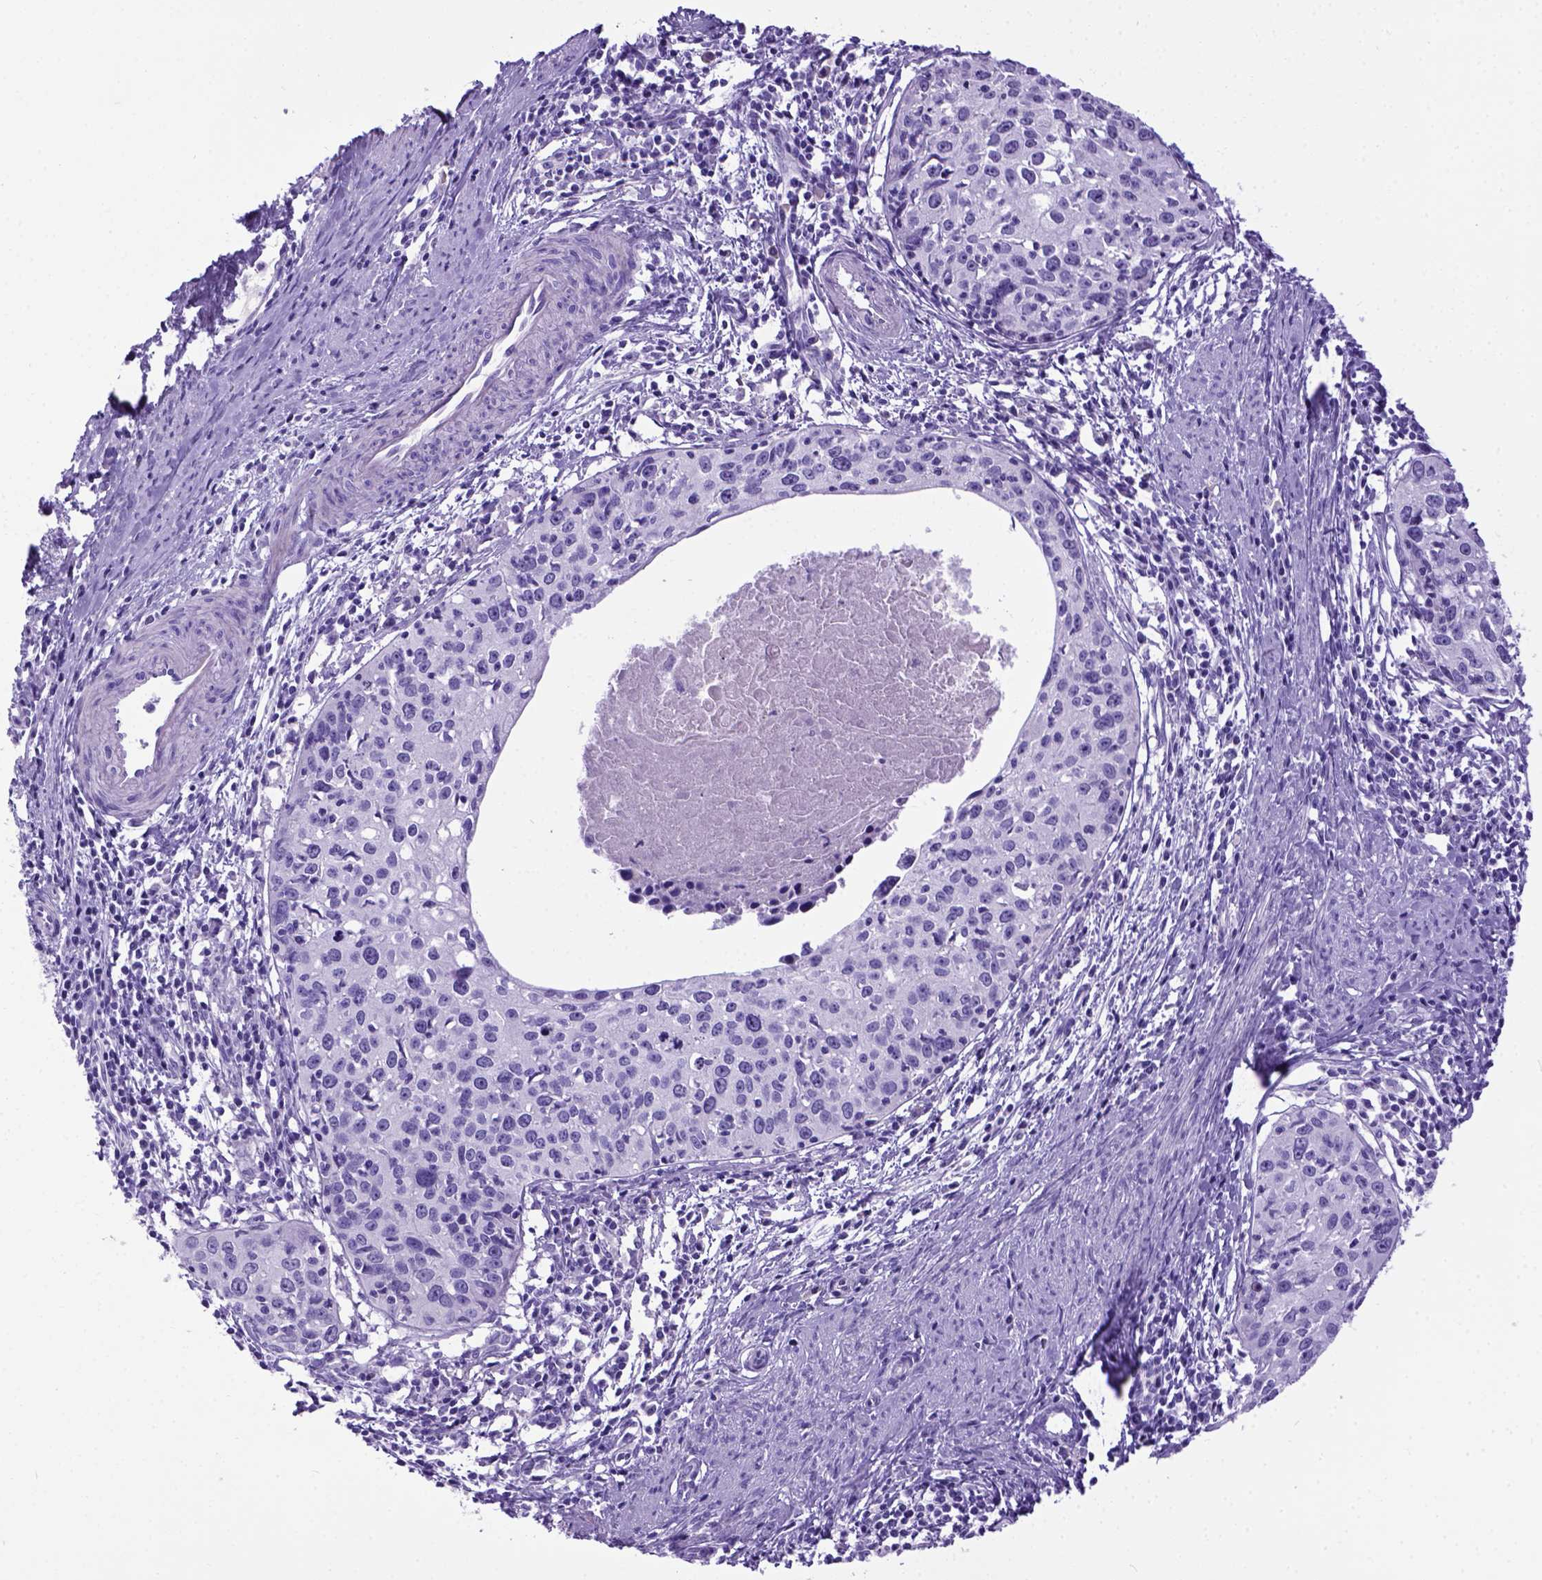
{"staining": {"intensity": "negative", "quantity": "none", "location": "none"}, "tissue": "cervical cancer", "cell_type": "Tumor cells", "image_type": "cancer", "snomed": [{"axis": "morphology", "description": "Squamous cell carcinoma, NOS"}, {"axis": "topography", "description": "Cervix"}], "caption": "A micrograph of cervical squamous cell carcinoma stained for a protein exhibits no brown staining in tumor cells. (Immunohistochemistry, brightfield microscopy, high magnification).", "gene": "IGF2", "patient": {"sex": "female", "age": 40}}